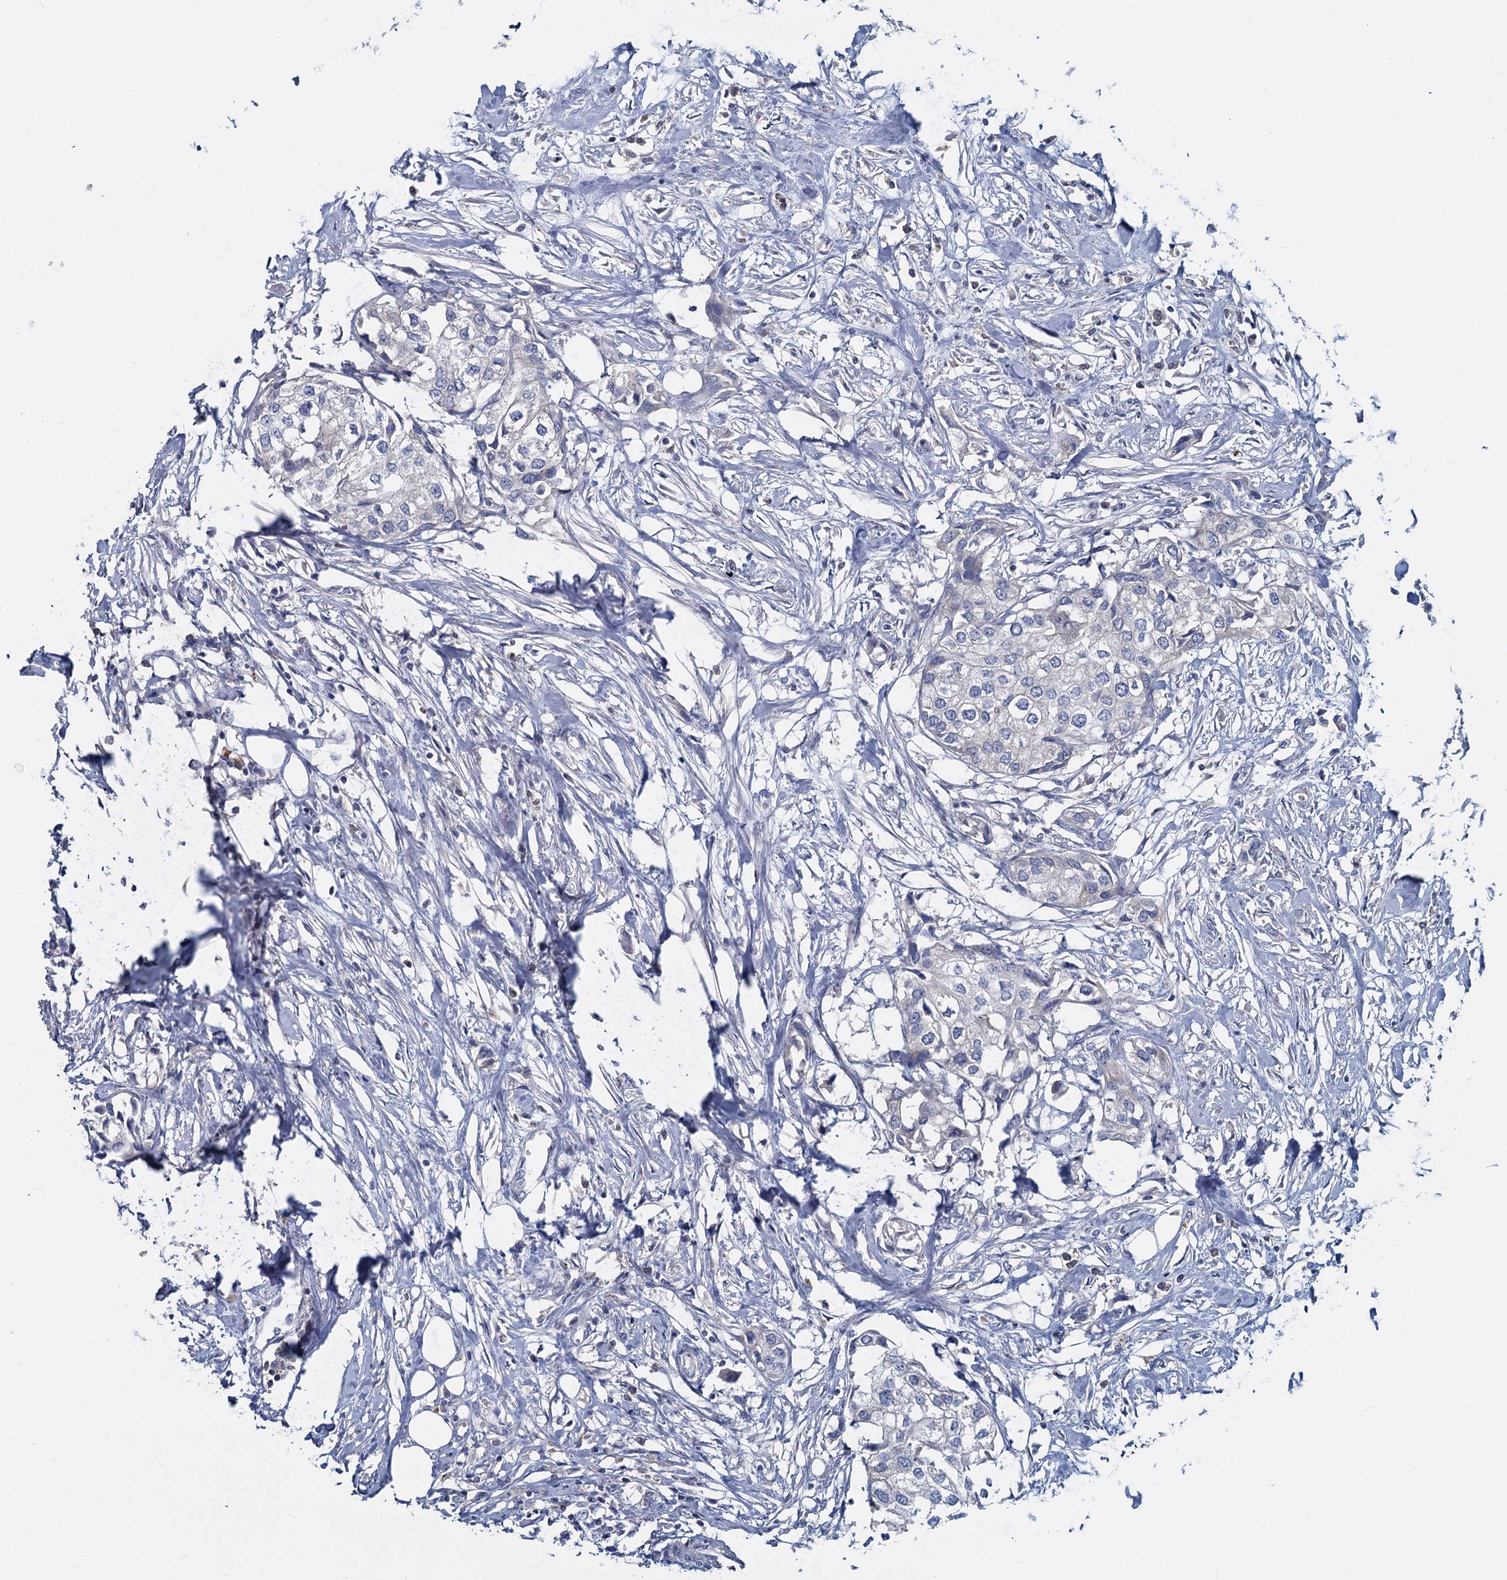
{"staining": {"intensity": "negative", "quantity": "none", "location": "none"}, "tissue": "urothelial cancer", "cell_type": "Tumor cells", "image_type": "cancer", "snomed": [{"axis": "morphology", "description": "Urothelial carcinoma, High grade"}, {"axis": "topography", "description": "Urinary bladder"}], "caption": "Image shows no protein expression in tumor cells of urothelial cancer tissue.", "gene": "ACSM3", "patient": {"sex": "male", "age": 64}}